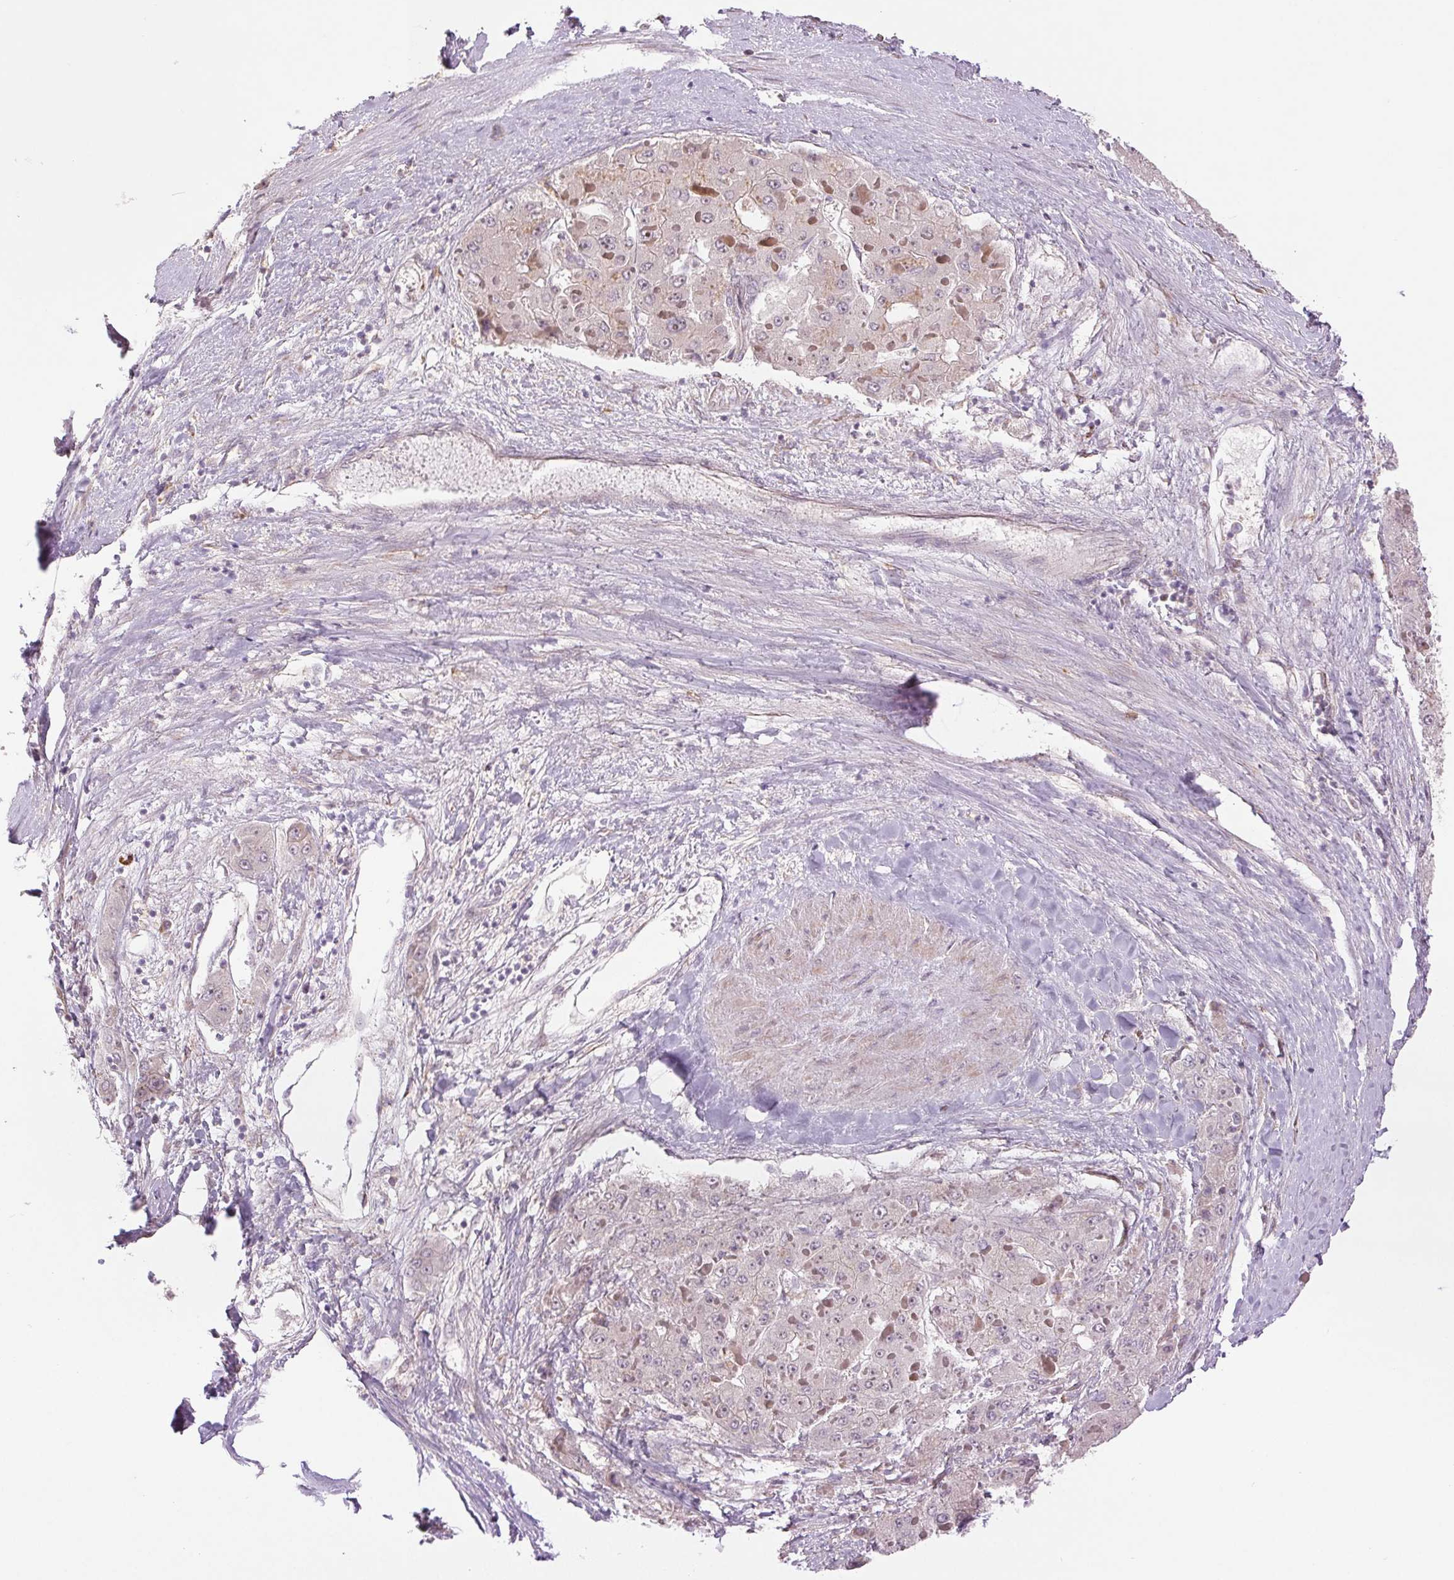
{"staining": {"intensity": "negative", "quantity": "none", "location": "none"}, "tissue": "liver cancer", "cell_type": "Tumor cells", "image_type": "cancer", "snomed": [{"axis": "morphology", "description": "Carcinoma, Hepatocellular, NOS"}, {"axis": "topography", "description": "Liver"}], "caption": "Tumor cells are negative for protein expression in human liver cancer. Nuclei are stained in blue.", "gene": "METTL17", "patient": {"sex": "female", "age": 73}}